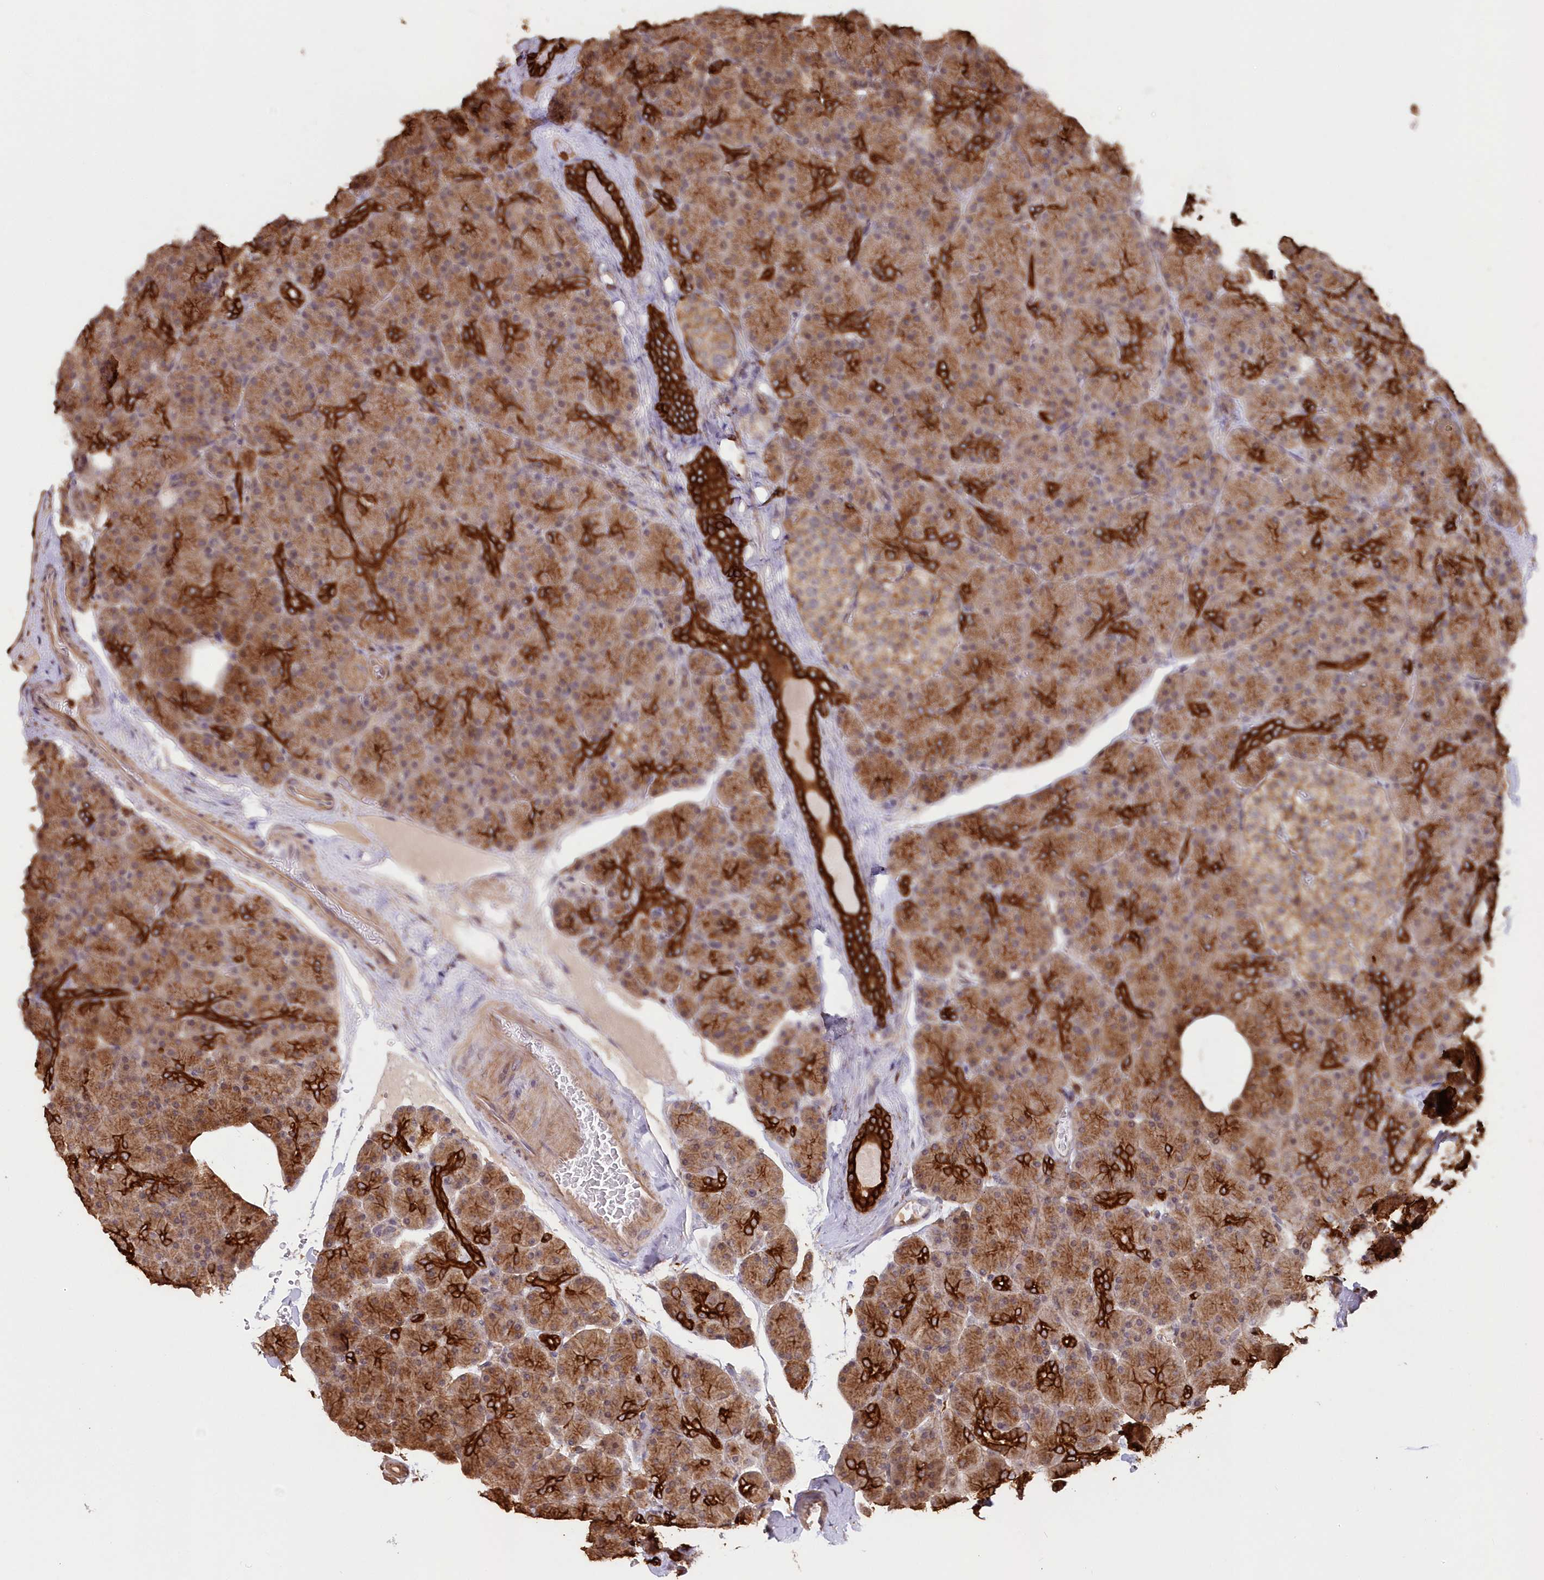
{"staining": {"intensity": "strong", "quantity": ">75%", "location": "cytoplasmic/membranous"}, "tissue": "pancreas", "cell_type": "Exocrine glandular cells", "image_type": "normal", "snomed": [{"axis": "morphology", "description": "Normal tissue, NOS"}, {"axis": "topography", "description": "Pancreas"}], "caption": "Immunohistochemical staining of normal pancreas displays strong cytoplasmic/membranous protein positivity in about >75% of exocrine glandular cells. The staining was performed using DAB to visualize the protein expression in brown, while the nuclei were stained in blue with hematoxylin (Magnification: 20x).", "gene": "SNED1", "patient": {"sex": "female", "age": 43}}